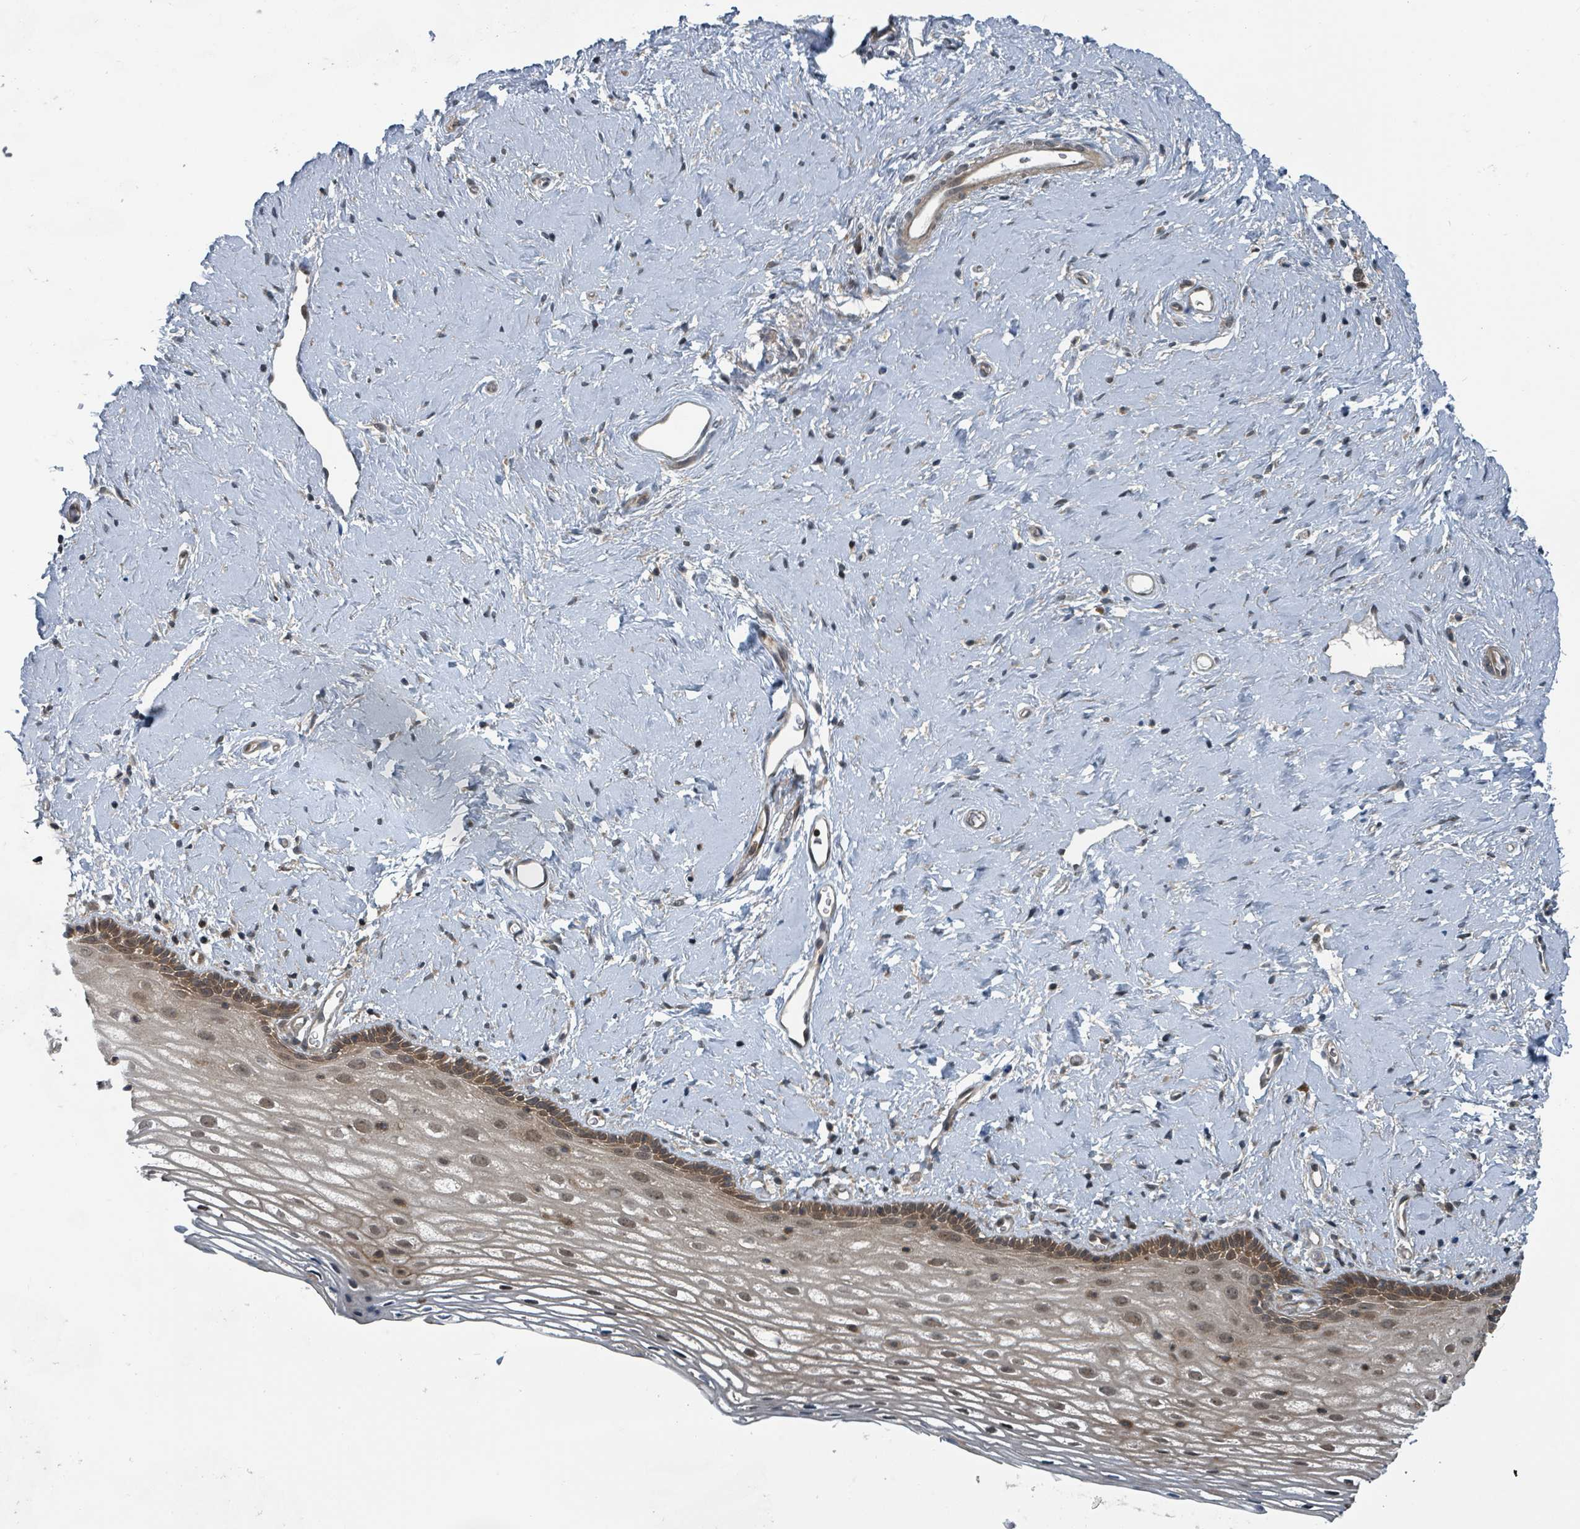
{"staining": {"intensity": "moderate", "quantity": "25%-75%", "location": "cytoplasmic/membranous,nuclear"}, "tissue": "vagina", "cell_type": "Squamous epithelial cells", "image_type": "normal", "snomed": [{"axis": "morphology", "description": "Normal tissue, NOS"}, {"axis": "morphology", "description": "Adenocarcinoma, NOS"}, {"axis": "topography", "description": "Rectum"}, {"axis": "topography", "description": "Vagina"}], "caption": "Immunohistochemical staining of unremarkable vagina exhibits moderate cytoplasmic/membranous,nuclear protein expression in approximately 25%-75% of squamous epithelial cells.", "gene": "GOLGA7B", "patient": {"sex": "female", "age": 71}}